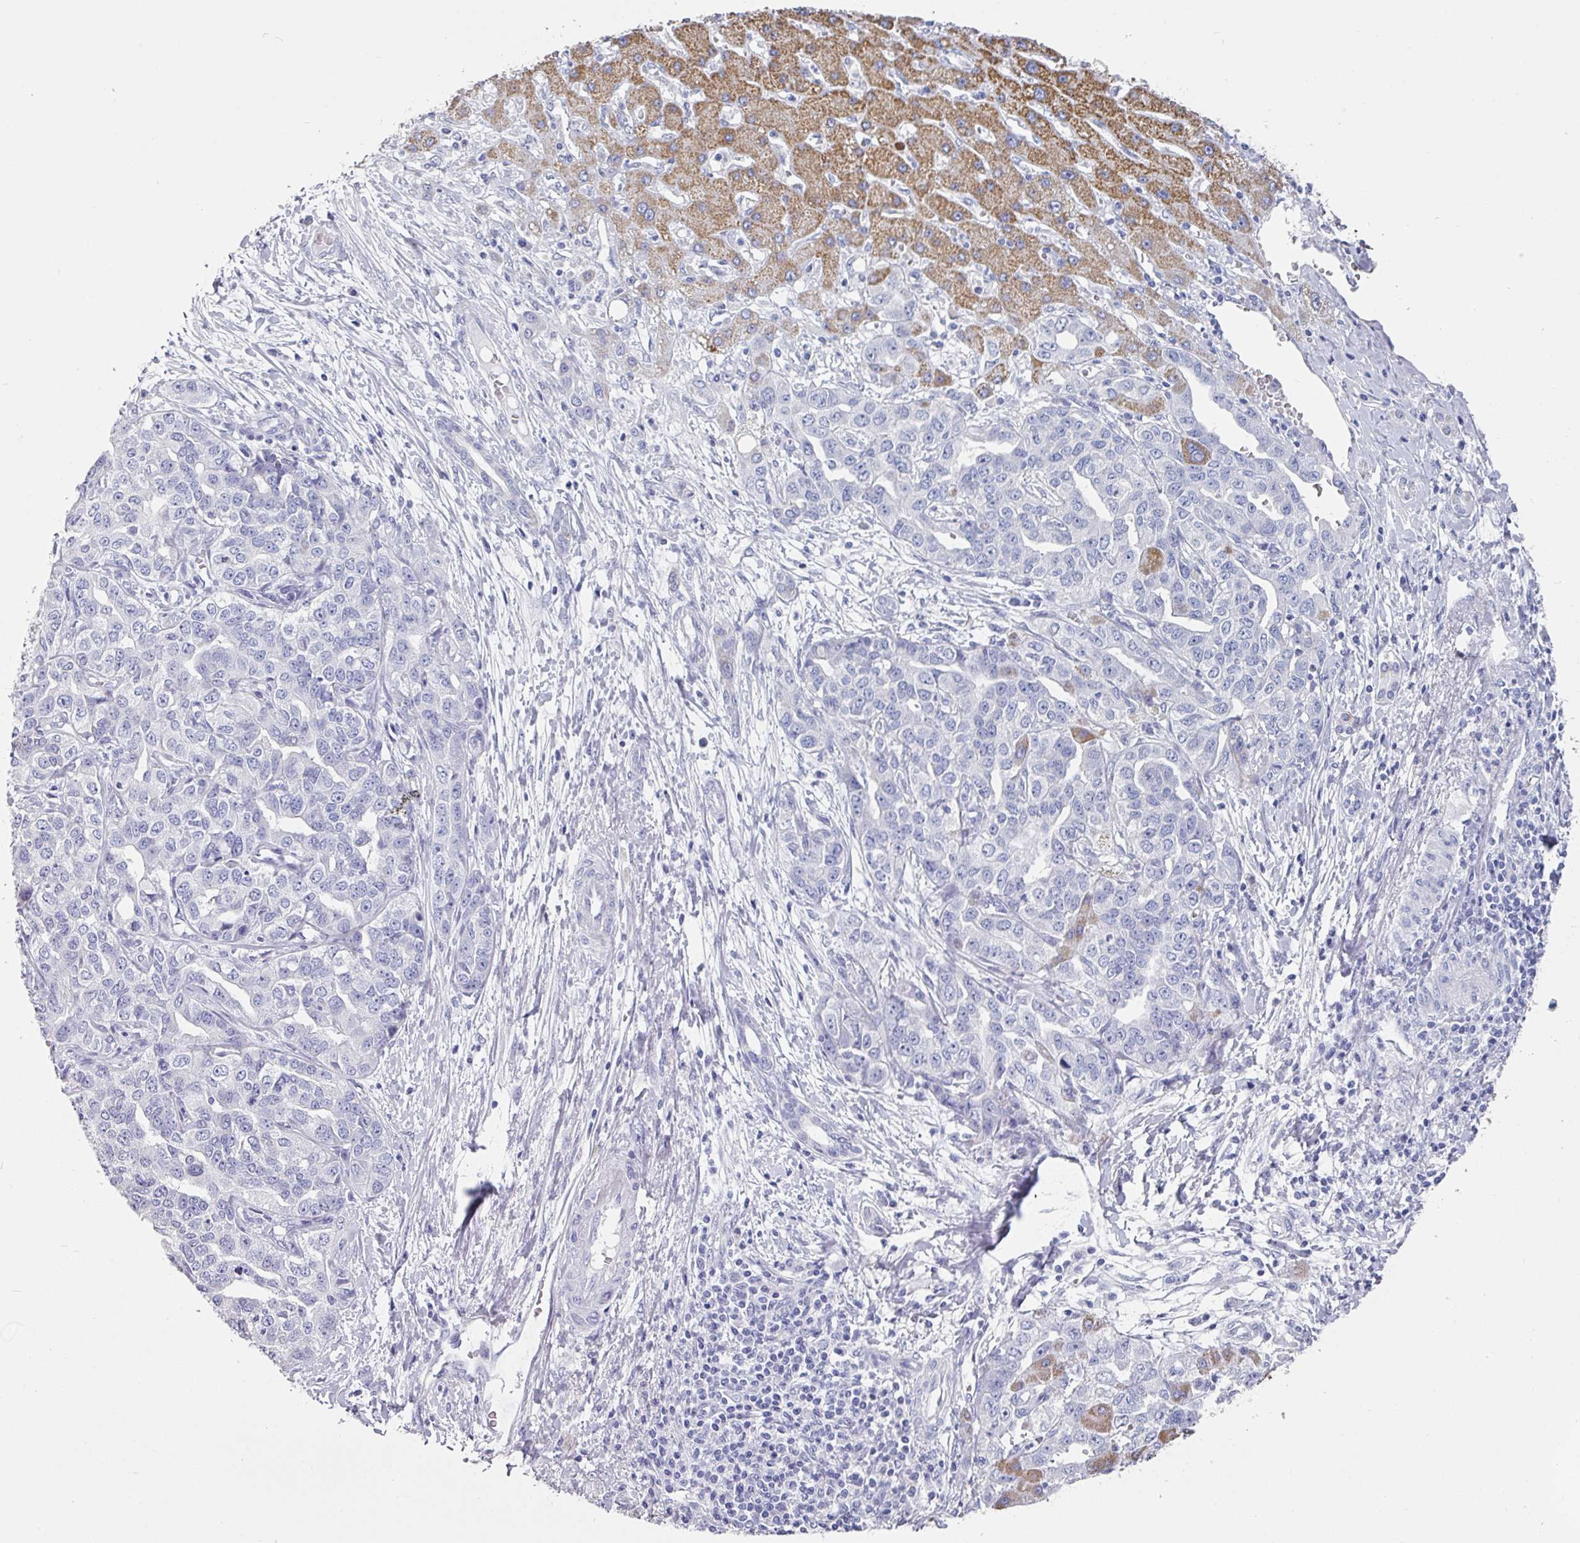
{"staining": {"intensity": "negative", "quantity": "none", "location": "none"}, "tissue": "liver cancer", "cell_type": "Tumor cells", "image_type": "cancer", "snomed": [{"axis": "morphology", "description": "Cholangiocarcinoma"}, {"axis": "topography", "description": "Liver"}], "caption": "Human liver cancer stained for a protein using IHC exhibits no expression in tumor cells.", "gene": "SETBP1", "patient": {"sex": "male", "age": 59}}